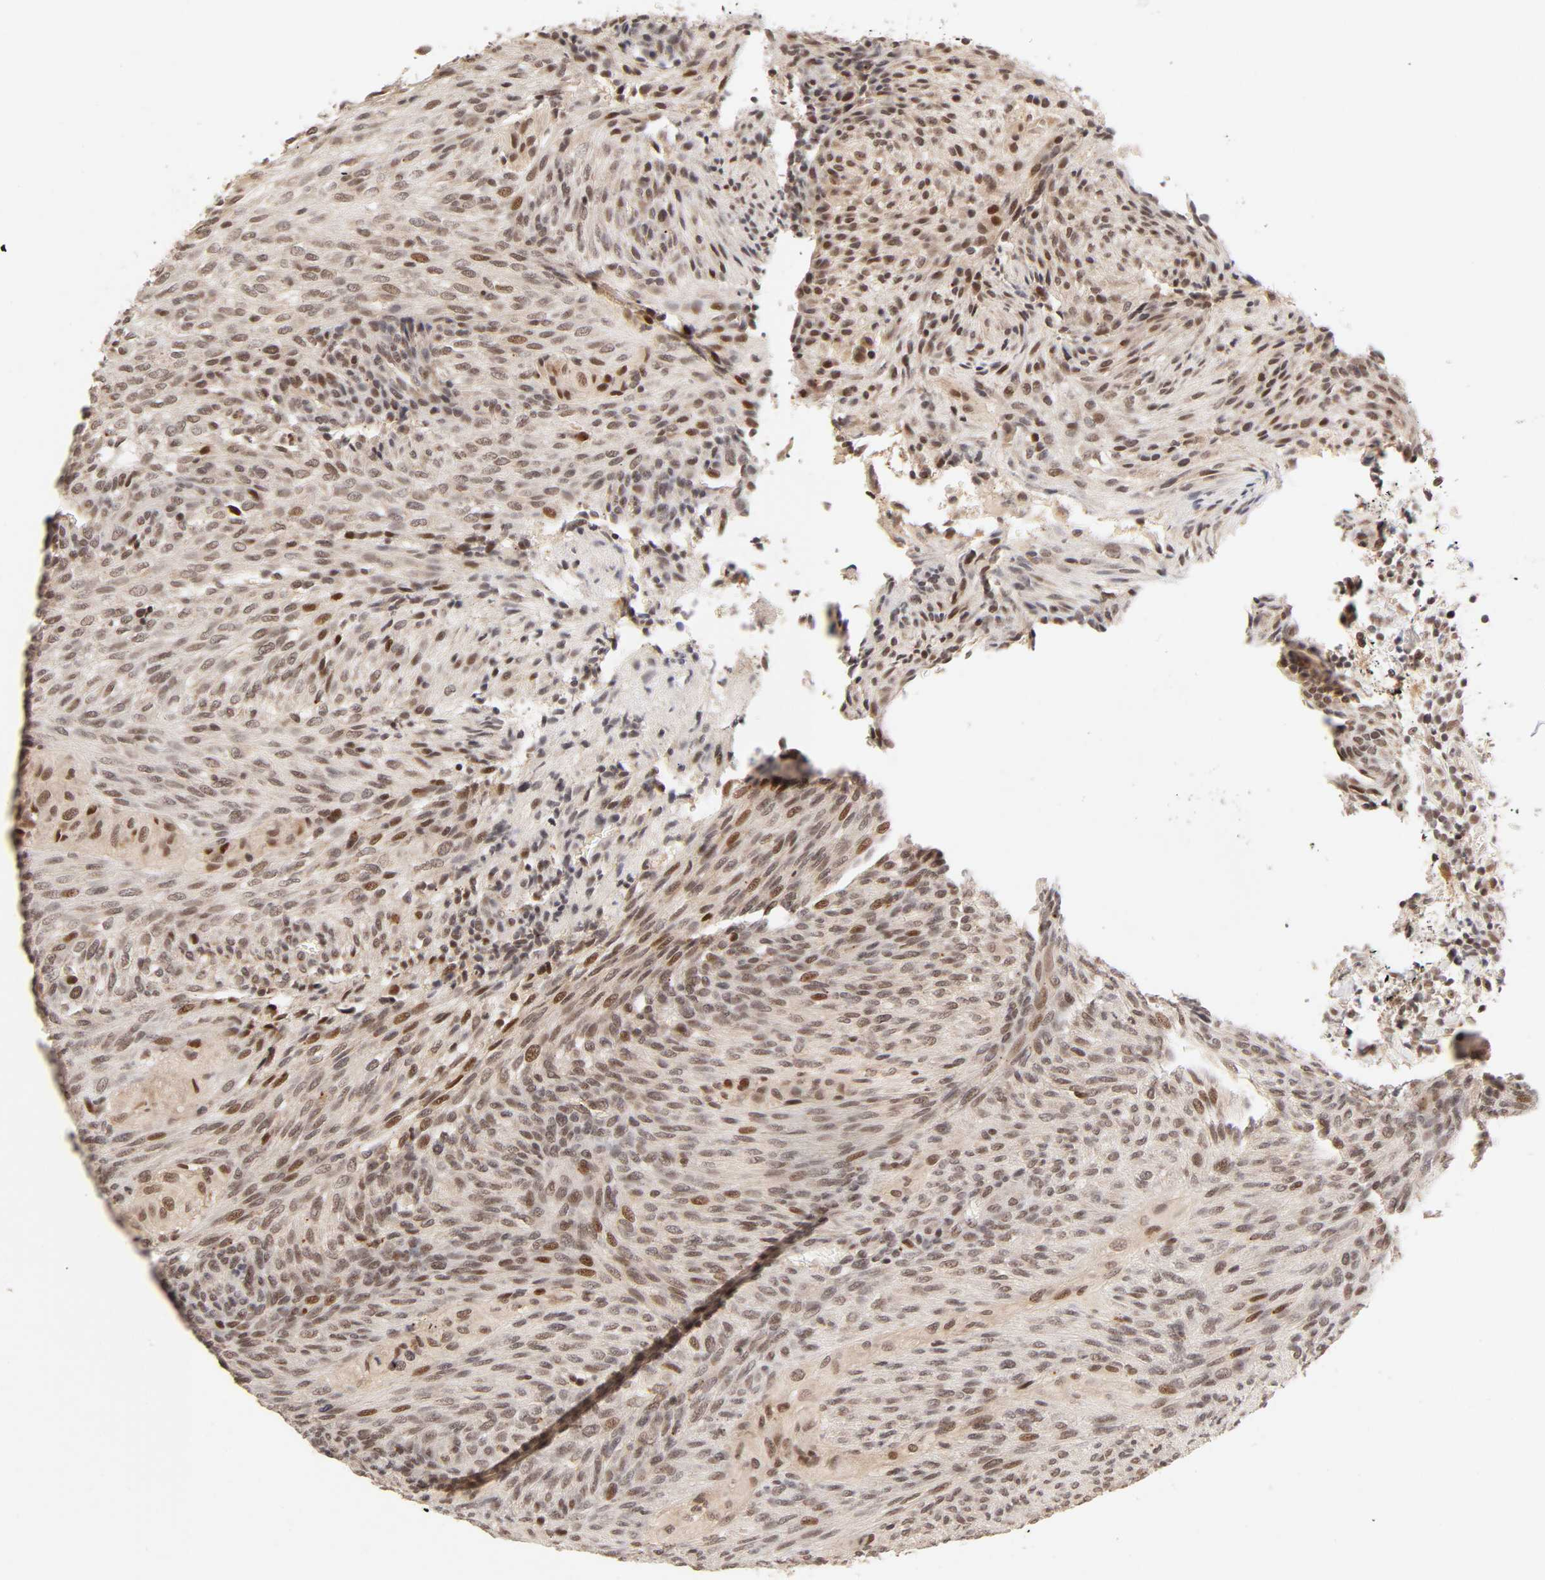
{"staining": {"intensity": "weak", "quantity": ">75%", "location": "cytoplasmic/membranous,nuclear"}, "tissue": "glioma", "cell_type": "Tumor cells", "image_type": "cancer", "snomed": [{"axis": "morphology", "description": "Glioma, malignant, High grade"}, {"axis": "topography", "description": "Cerebral cortex"}], "caption": "IHC histopathology image of human malignant high-grade glioma stained for a protein (brown), which displays low levels of weak cytoplasmic/membranous and nuclear expression in approximately >75% of tumor cells.", "gene": "TAF10", "patient": {"sex": "female", "age": 55}}